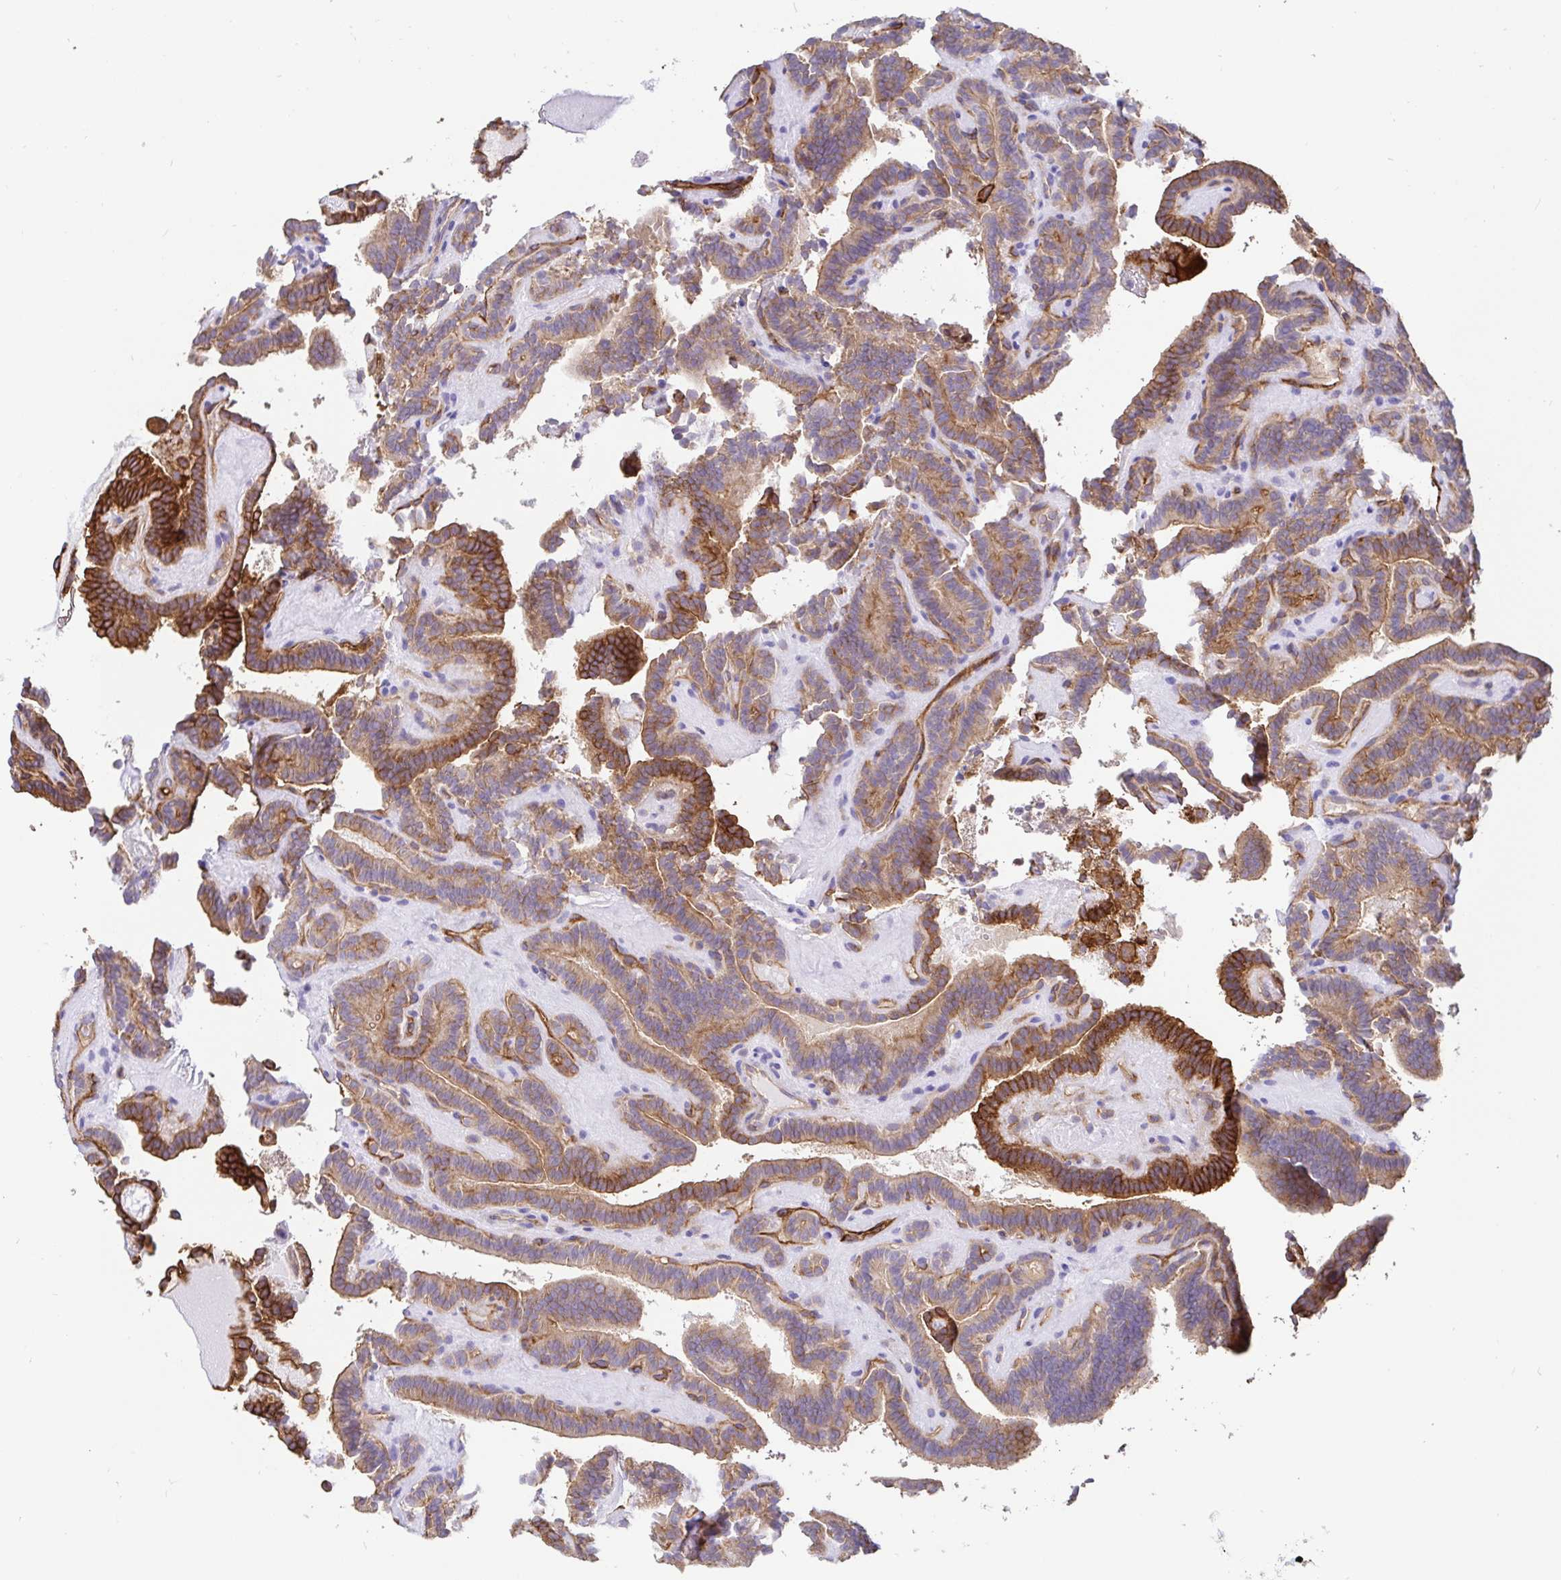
{"staining": {"intensity": "moderate", "quantity": ">75%", "location": "cytoplasmic/membranous"}, "tissue": "thyroid cancer", "cell_type": "Tumor cells", "image_type": "cancer", "snomed": [{"axis": "morphology", "description": "Papillary adenocarcinoma, NOS"}, {"axis": "topography", "description": "Thyroid gland"}], "caption": "This image shows IHC staining of human thyroid cancer (papillary adenocarcinoma), with medium moderate cytoplasmic/membranous staining in approximately >75% of tumor cells.", "gene": "ANXA2", "patient": {"sex": "female", "age": 21}}